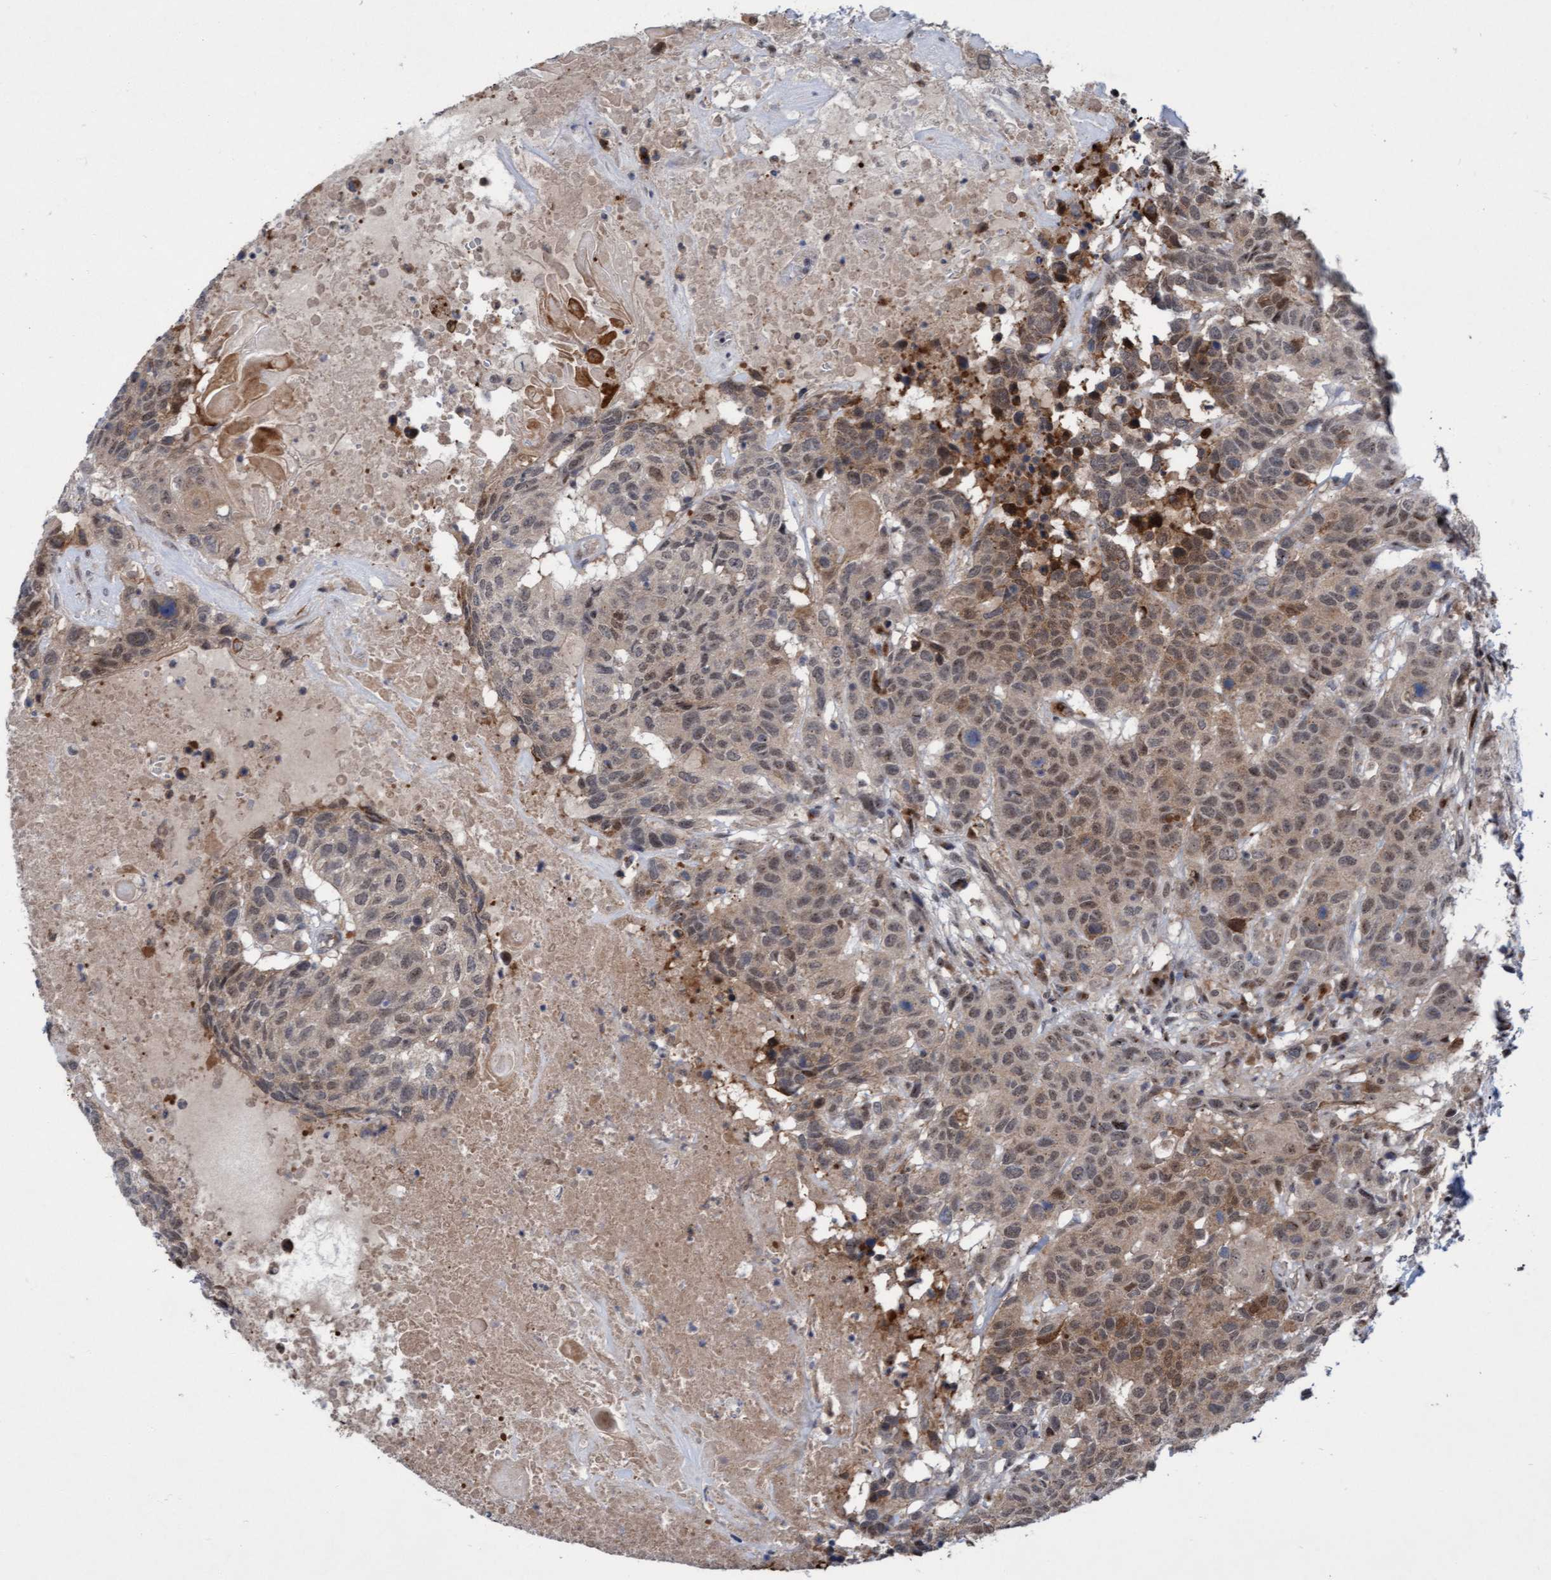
{"staining": {"intensity": "weak", "quantity": "25%-75%", "location": "cytoplasmic/membranous,nuclear"}, "tissue": "head and neck cancer", "cell_type": "Tumor cells", "image_type": "cancer", "snomed": [{"axis": "morphology", "description": "Squamous cell carcinoma, NOS"}, {"axis": "topography", "description": "Head-Neck"}], "caption": "Weak cytoplasmic/membranous and nuclear protein expression is seen in about 25%-75% of tumor cells in head and neck squamous cell carcinoma.", "gene": "RAP1GAP2", "patient": {"sex": "male", "age": 66}}